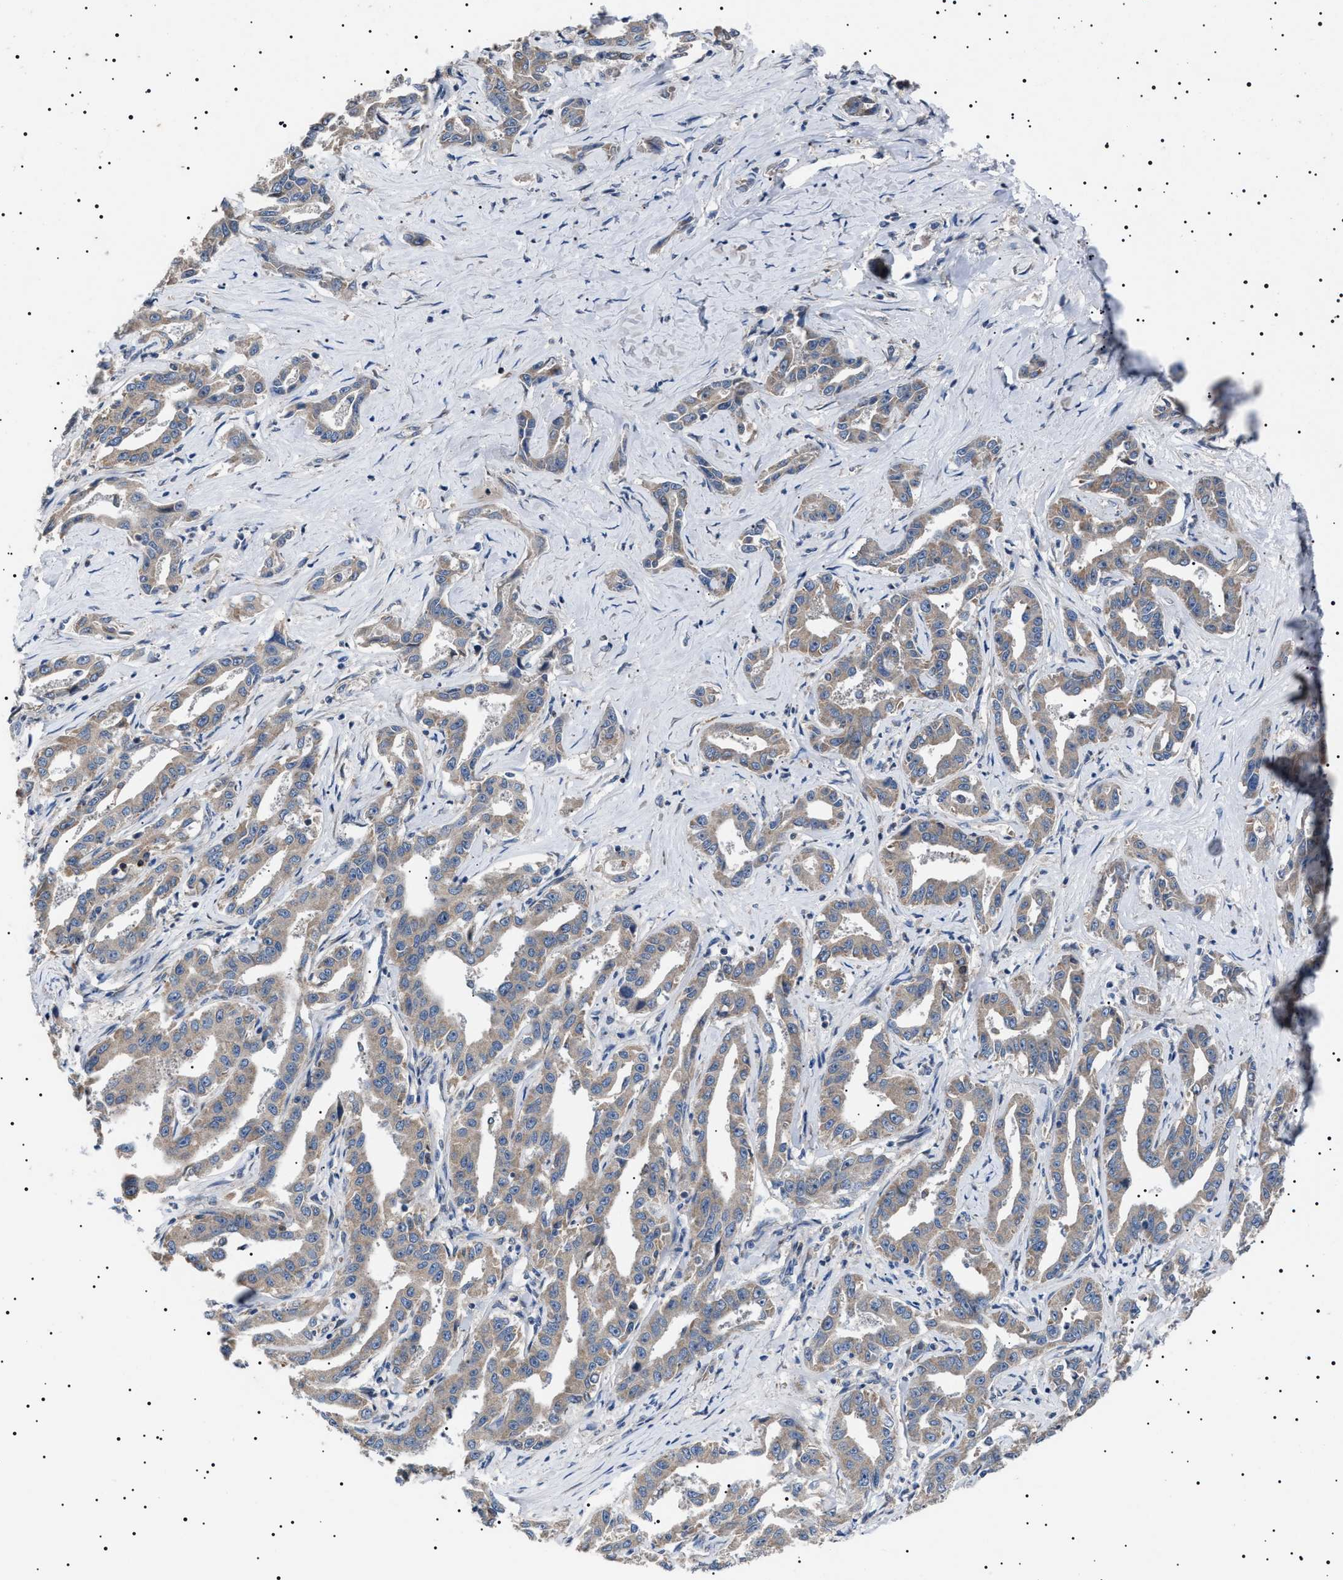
{"staining": {"intensity": "weak", "quantity": ">75%", "location": "cytoplasmic/membranous"}, "tissue": "liver cancer", "cell_type": "Tumor cells", "image_type": "cancer", "snomed": [{"axis": "morphology", "description": "Cholangiocarcinoma"}, {"axis": "topography", "description": "Liver"}], "caption": "Protein expression analysis of human cholangiocarcinoma (liver) reveals weak cytoplasmic/membranous positivity in about >75% of tumor cells.", "gene": "PTRH1", "patient": {"sex": "male", "age": 59}}